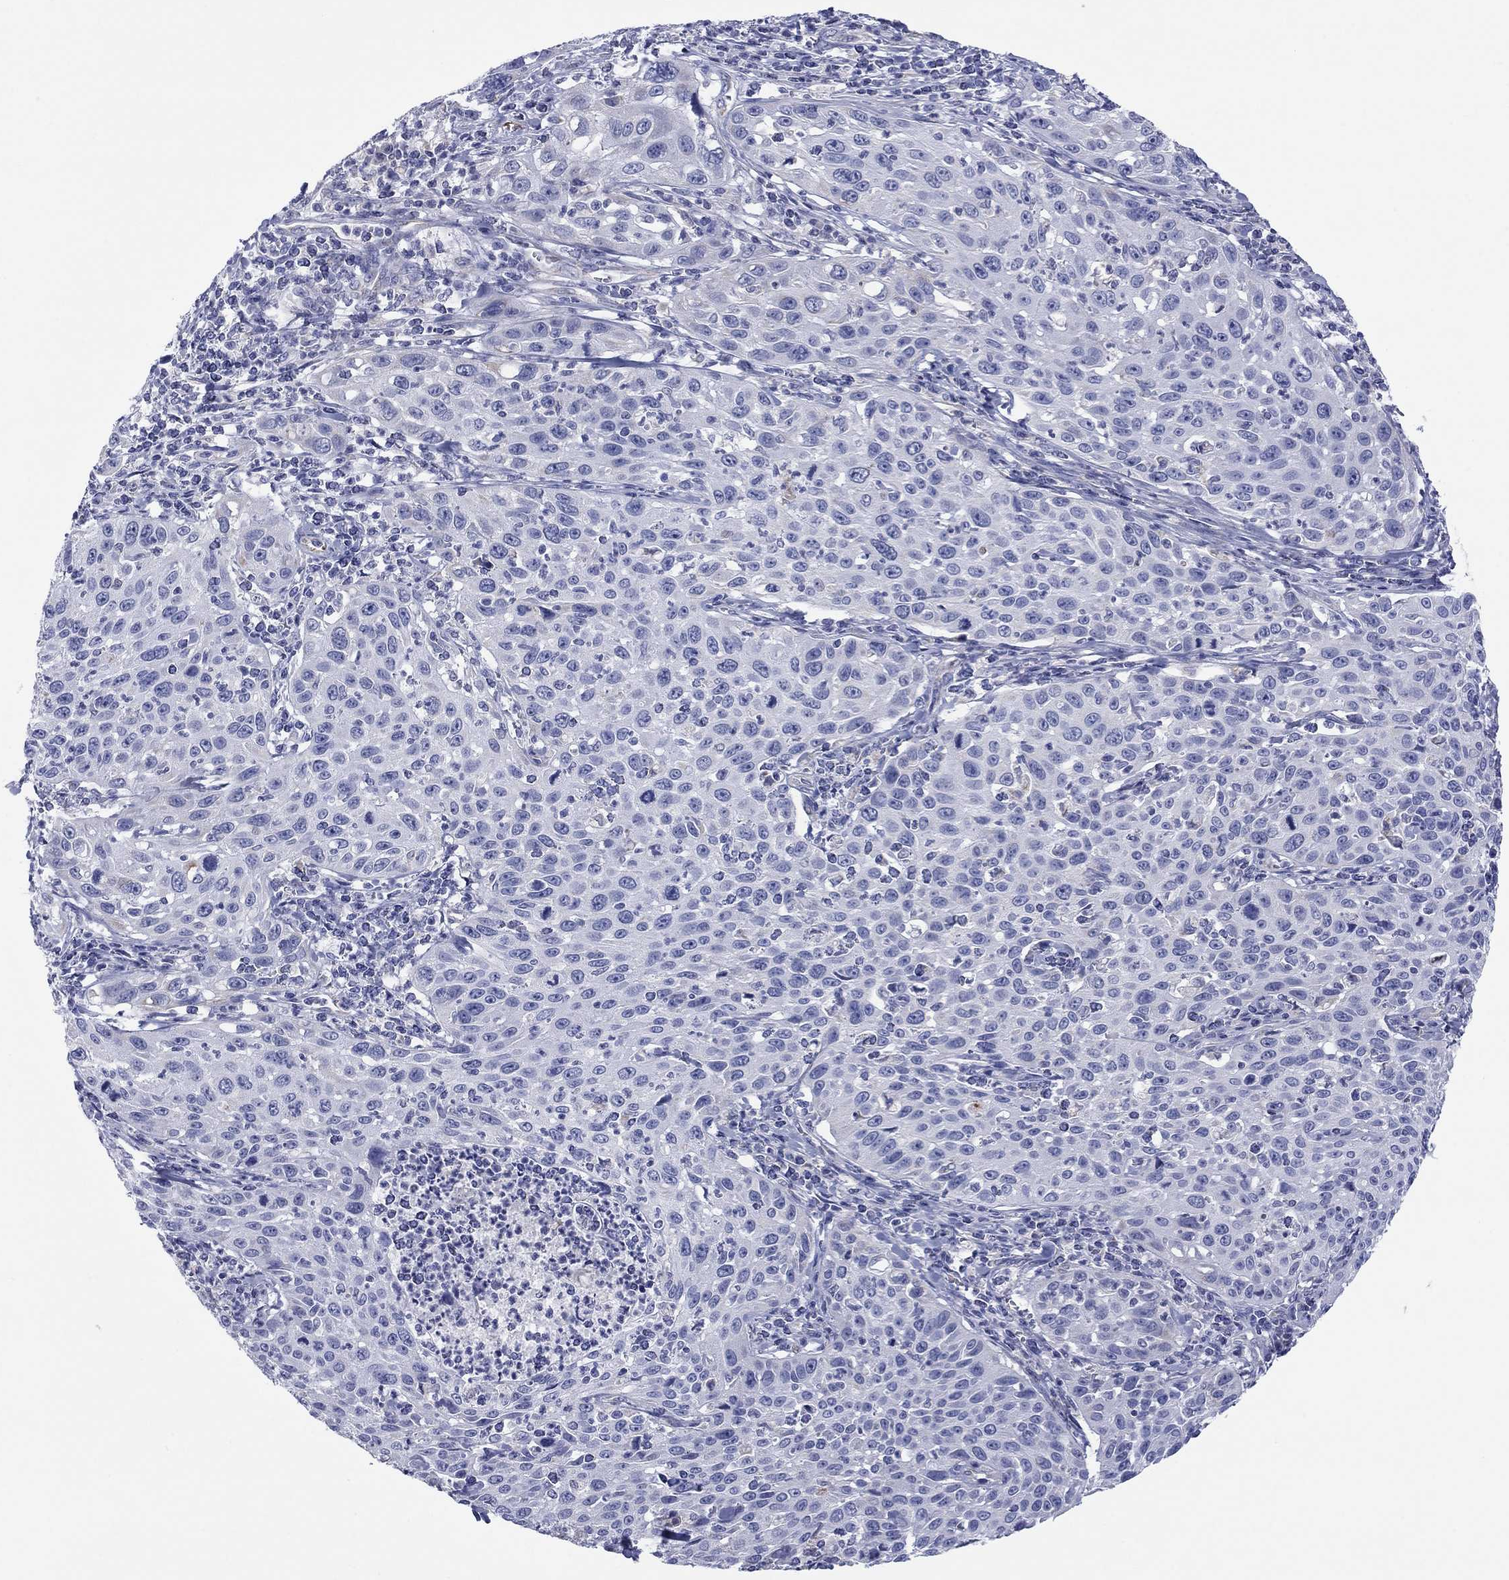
{"staining": {"intensity": "negative", "quantity": "none", "location": "none"}, "tissue": "cervical cancer", "cell_type": "Tumor cells", "image_type": "cancer", "snomed": [{"axis": "morphology", "description": "Squamous cell carcinoma, NOS"}, {"axis": "topography", "description": "Cervix"}], "caption": "Immunohistochemistry image of neoplastic tissue: cervical cancer stained with DAB exhibits no significant protein positivity in tumor cells.", "gene": "MGST3", "patient": {"sex": "female", "age": 26}}